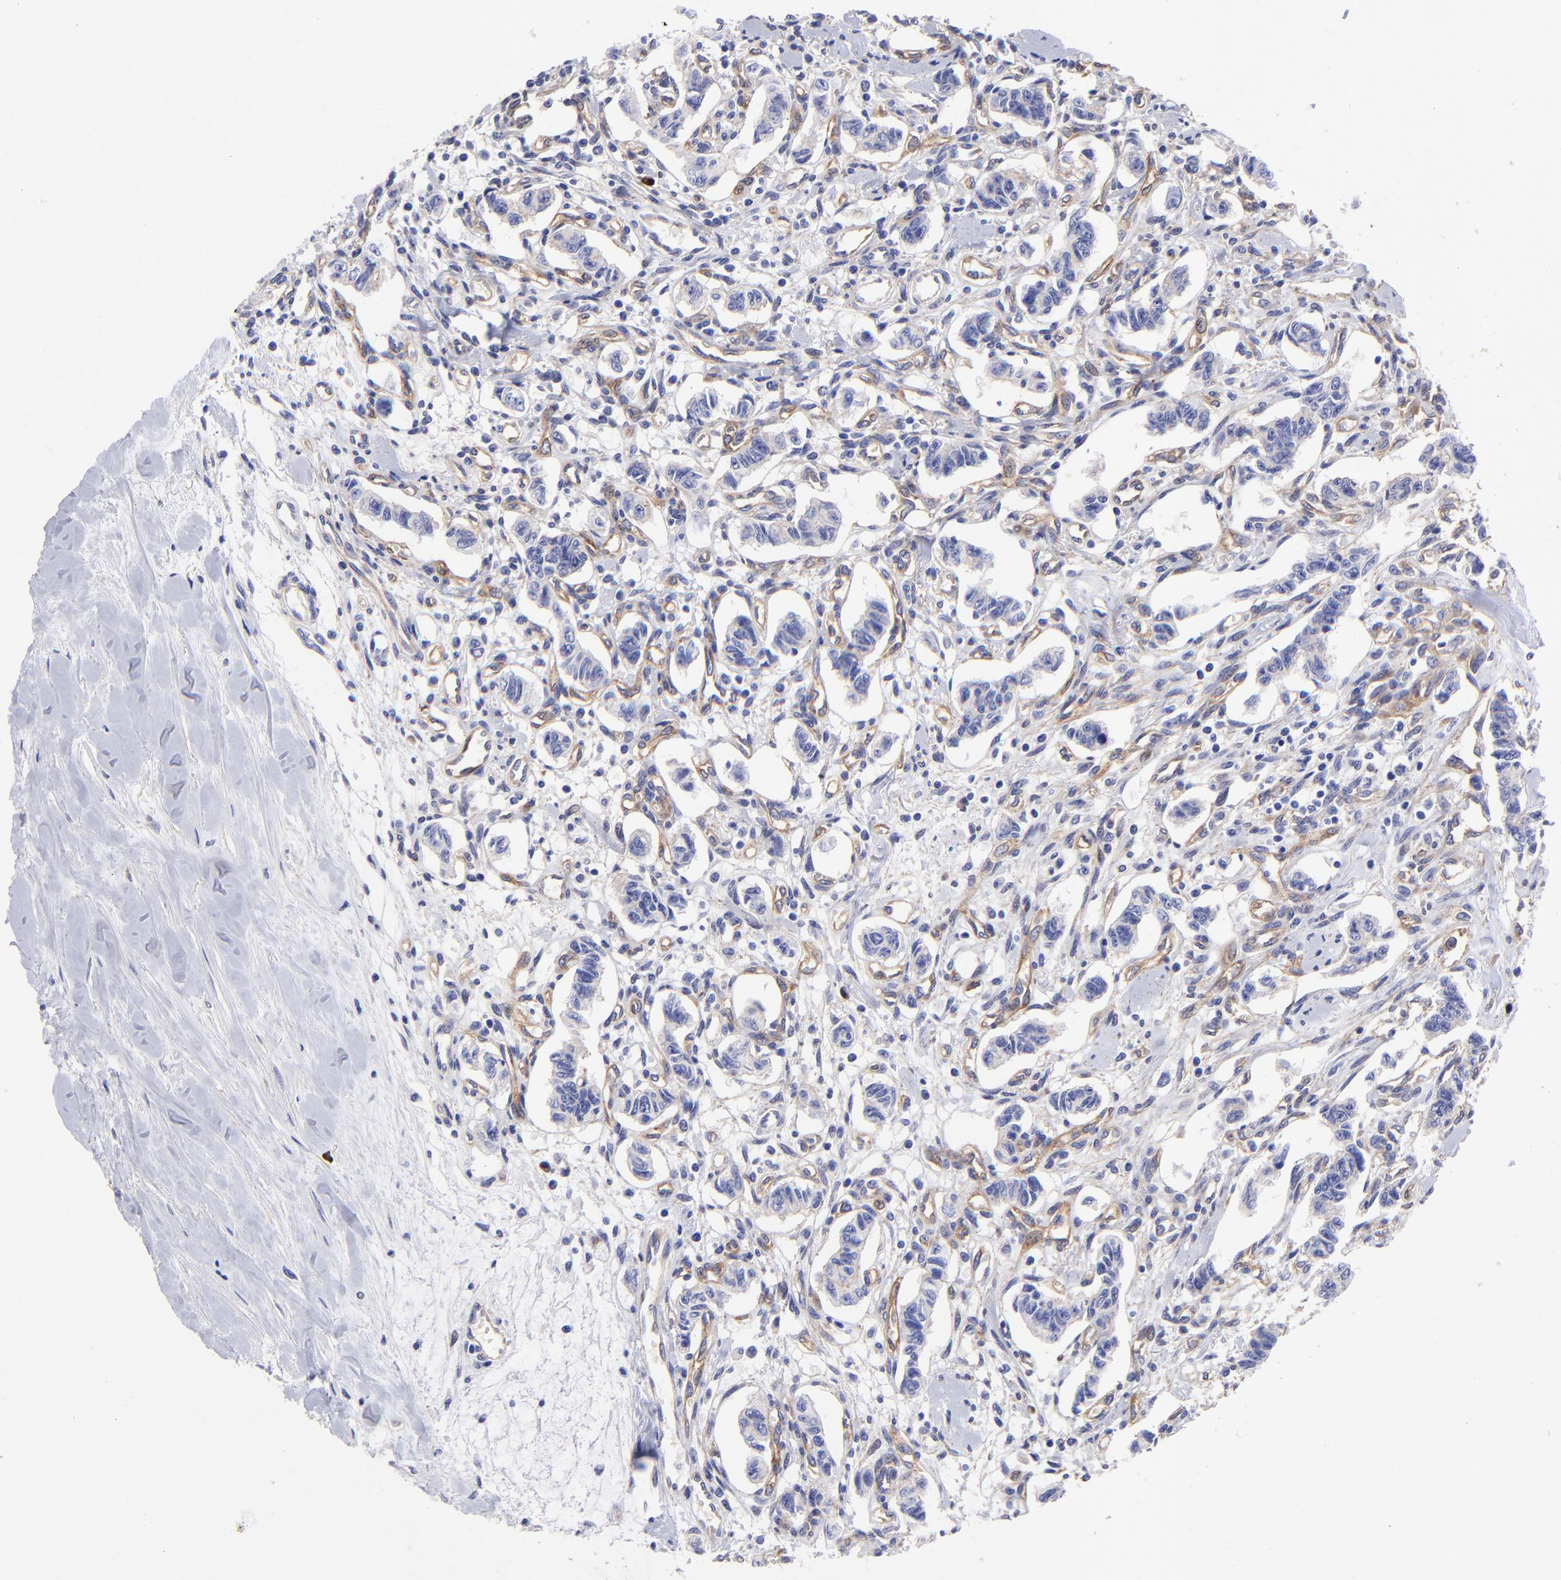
{"staining": {"intensity": "weak", "quantity": "<25%", "location": "cytoplasmic/membranous"}, "tissue": "renal cancer", "cell_type": "Tumor cells", "image_type": "cancer", "snomed": [{"axis": "morphology", "description": "Carcinoid, malignant, NOS"}, {"axis": "topography", "description": "Kidney"}], "caption": "Tumor cells are negative for protein expression in human renal carcinoid (malignant).", "gene": "PPFIBP1", "patient": {"sex": "female", "age": 41}}